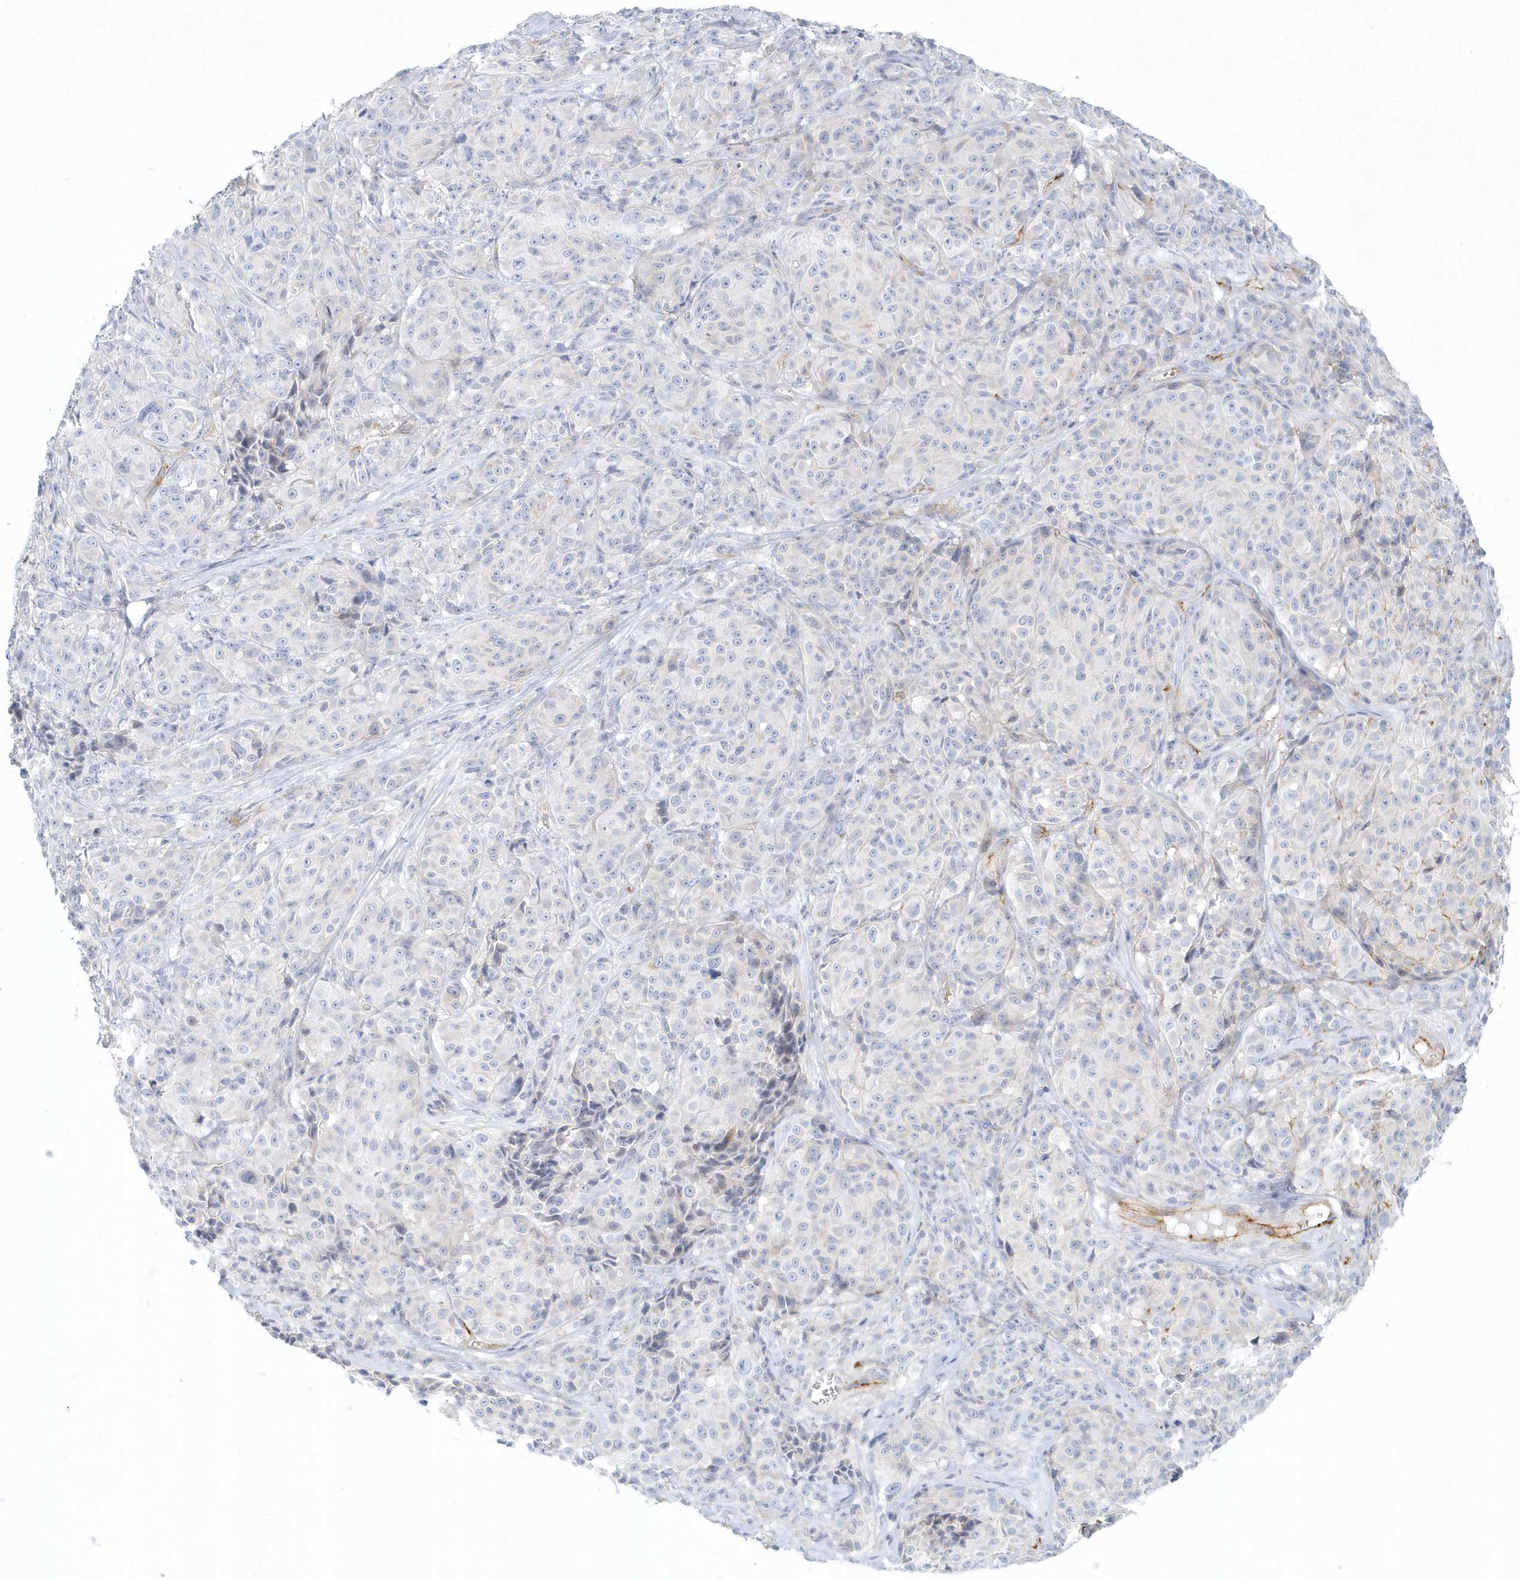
{"staining": {"intensity": "negative", "quantity": "none", "location": "none"}, "tissue": "melanoma", "cell_type": "Tumor cells", "image_type": "cancer", "snomed": [{"axis": "morphology", "description": "Malignant melanoma, NOS"}, {"axis": "topography", "description": "Skin"}], "caption": "Tumor cells show no significant positivity in malignant melanoma.", "gene": "DNAH1", "patient": {"sex": "male", "age": 73}}